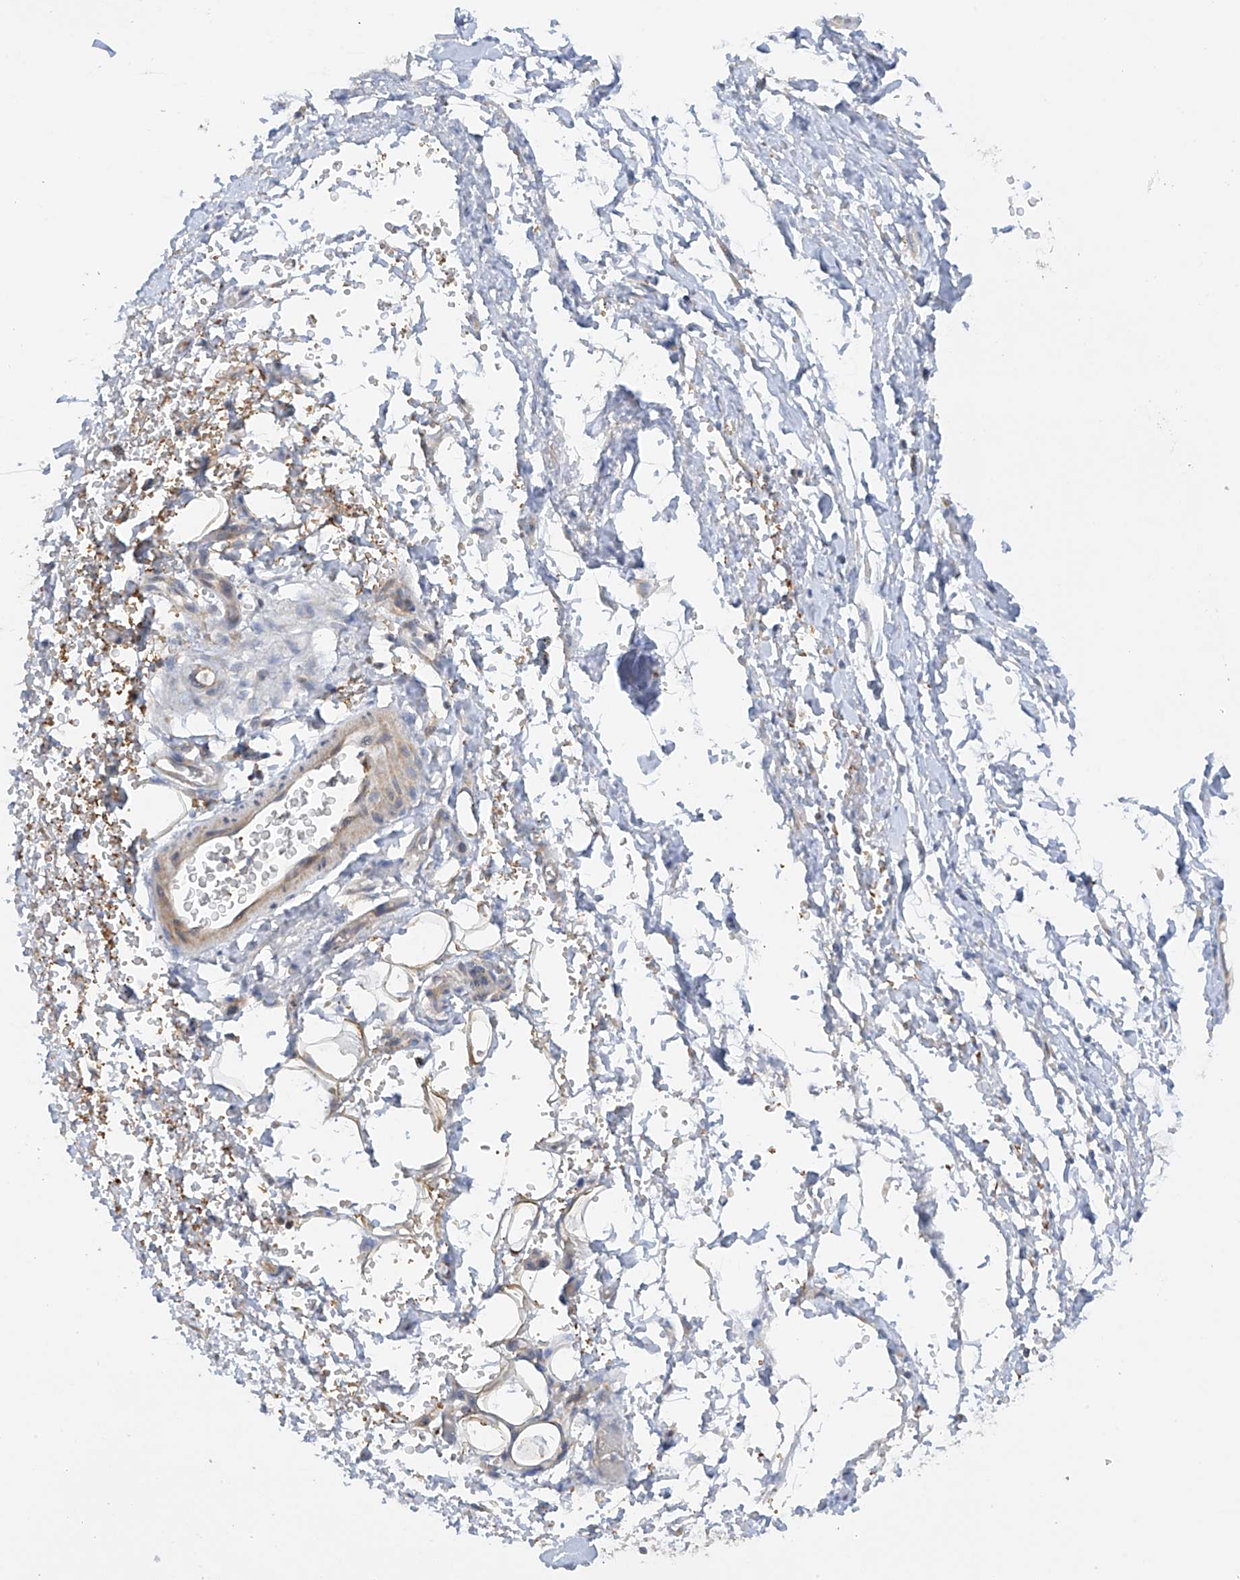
{"staining": {"intensity": "negative", "quantity": "none", "location": "none"}, "tissue": "adipose tissue", "cell_type": "Adipocytes", "image_type": "normal", "snomed": [{"axis": "morphology", "description": "Normal tissue, NOS"}, {"axis": "morphology", "description": "Adenocarcinoma, NOS"}, {"axis": "topography", "description": "Stomach, upper"}, {"axis": "topography", "description": "Peripheral nerve tissue"}], "caption": "Immunohistochemistry (IHC) micrograph of benign adipose tissue stained for a protein (brown), which shows no expression in adipocytes.", "gene": "METTL18", "patient": {"sex": "male", "age": 62}}